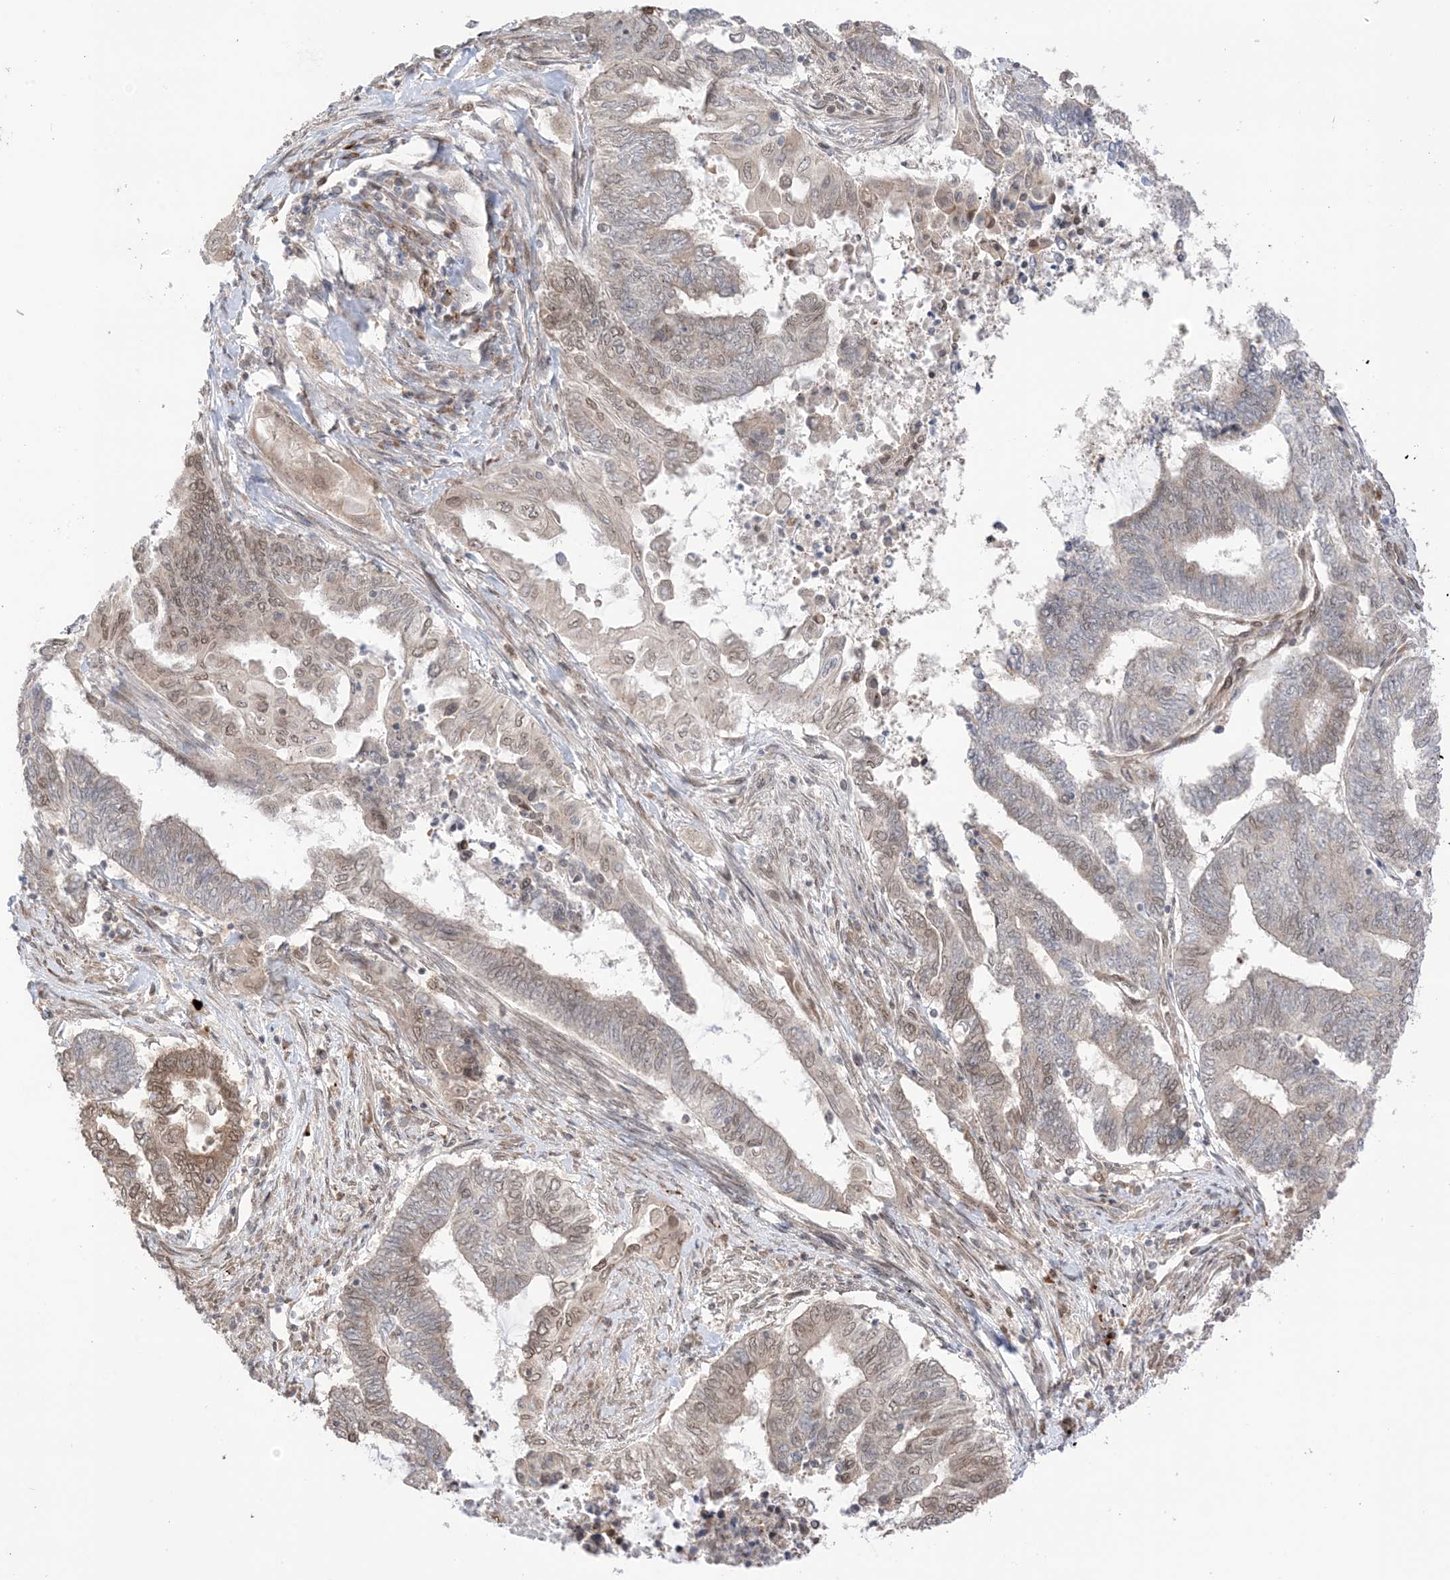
{"staining": {"intensity": "weak", "quantity": "25%-75%", "location": "cytoplasmic/membranous,nuclear"}, "tissue": "endometrial cancer", "cell_type": "Tumor cells", "image_type": "cancer", "snomed": [{"axis": "morphology", "description": "Adenocarcinoma, NOS"}, {"axis": "topography", "description": "Uterus"}, {"axis": "topography", "description": "Endometrium"}], "caption": "High-magnification brightfield microscopy of endometrial adenocarcinoma stained with DAB (brown) and counterstained with hematoxylin (blue). tumor cells exhibit weak cytoplasmic/membranous and nuclear staining is identified in approximately25%-75% of cells. (Stains: DAB in brown, nuclei in blue, Microscopy: brightfield microscopy at high magnification).", "gene": "UBE2E2", "patient": {"sex": "female", "age": 70}}